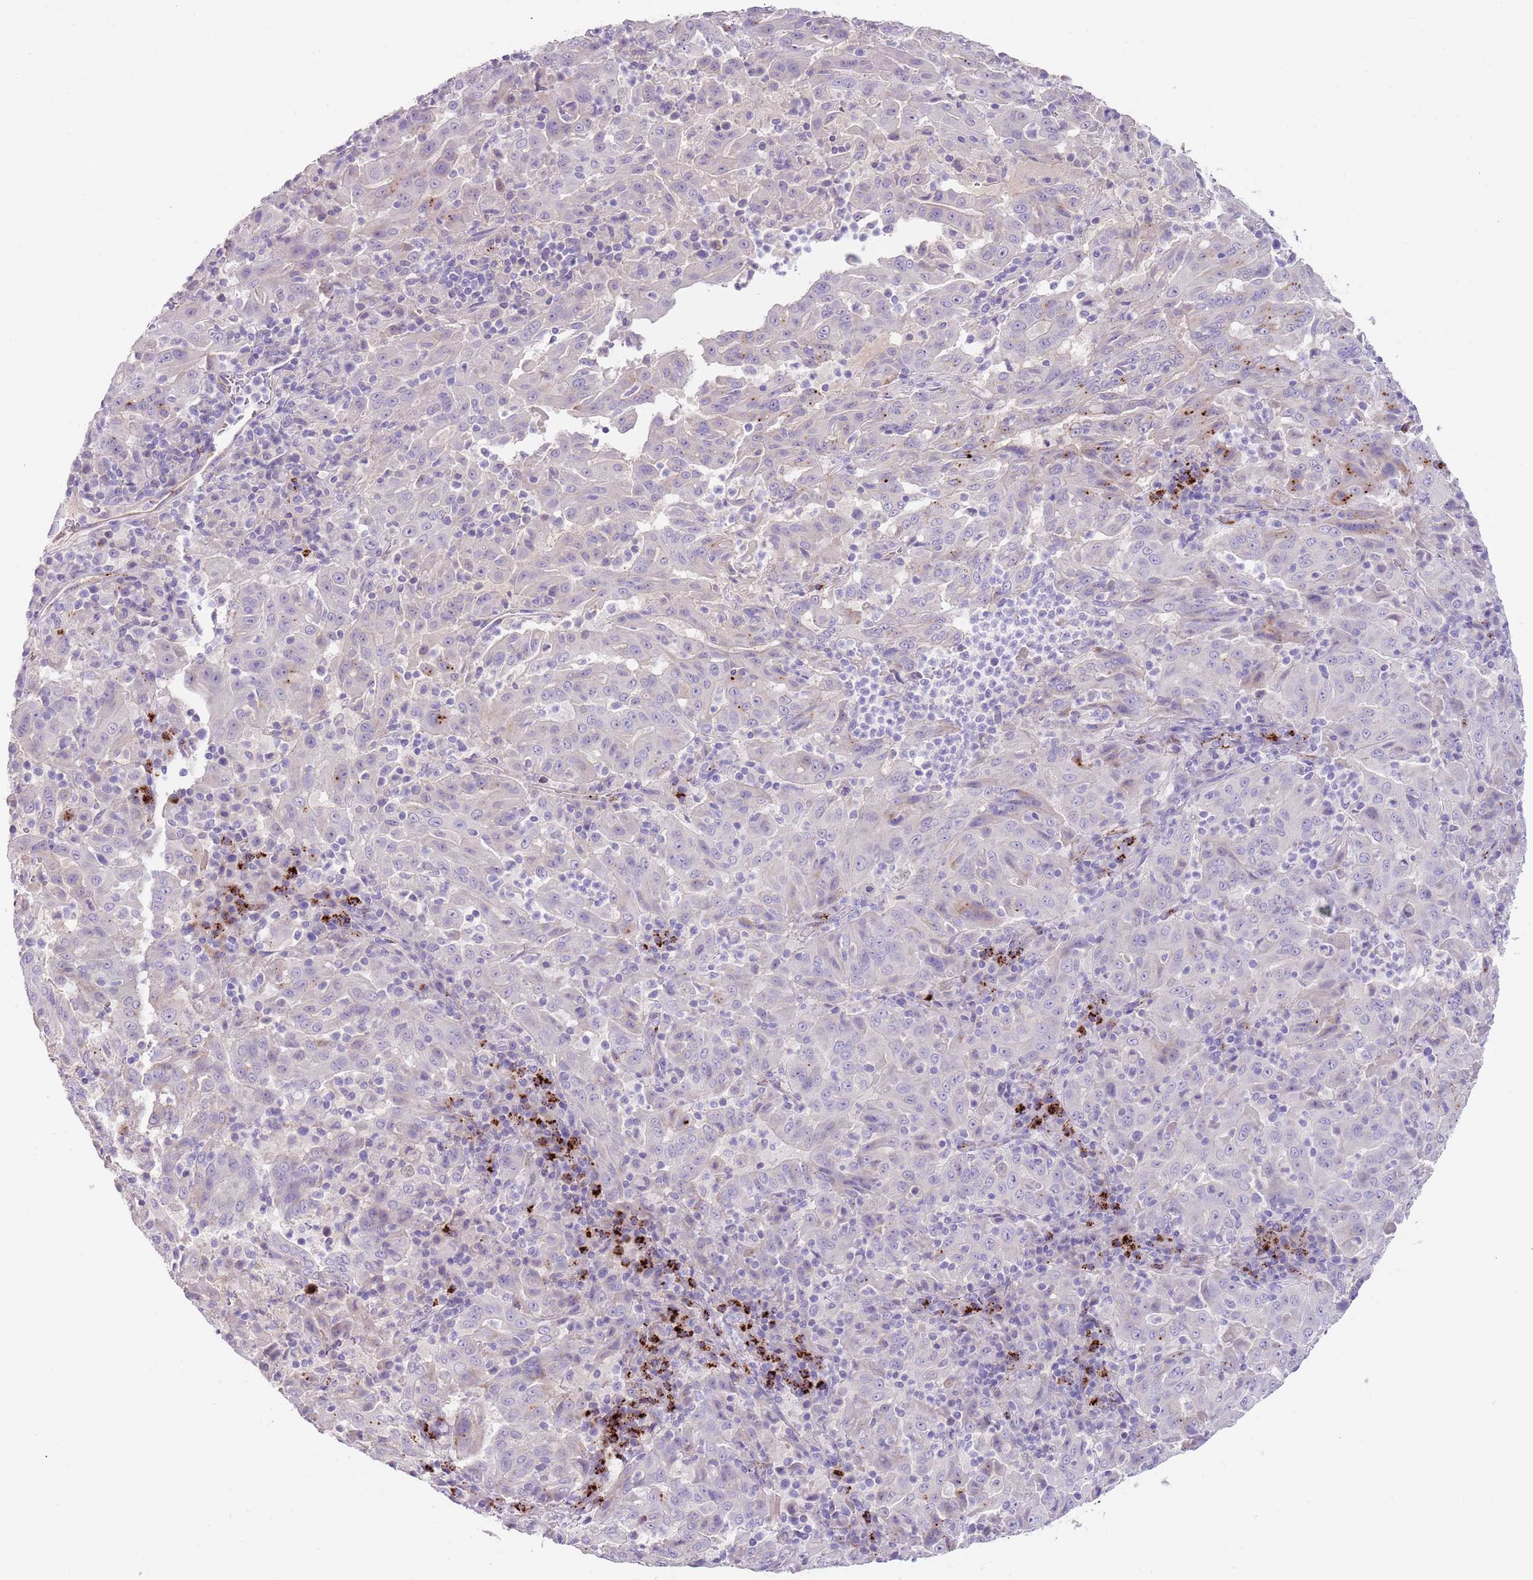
{"staining": {"intensity": "negative", "quantity": "none", "location": "none"}, "tissue": "pancreatic cancer", "cell_type": "Tumor cells", "image_type": "cancer", "snomed": [{"axis": "morphology", "description": "Adenocarcinoma, NOS"}, {"axis": "topography", "description": "Pancreas"}], "caption": "This is an immunohistochemistry photomicrograph of human adenocarcinoma (pancreatic). There is no staining in tumor cells.", "gene": "LRRN3", "patient": {"sex": "male", "age": 63}}